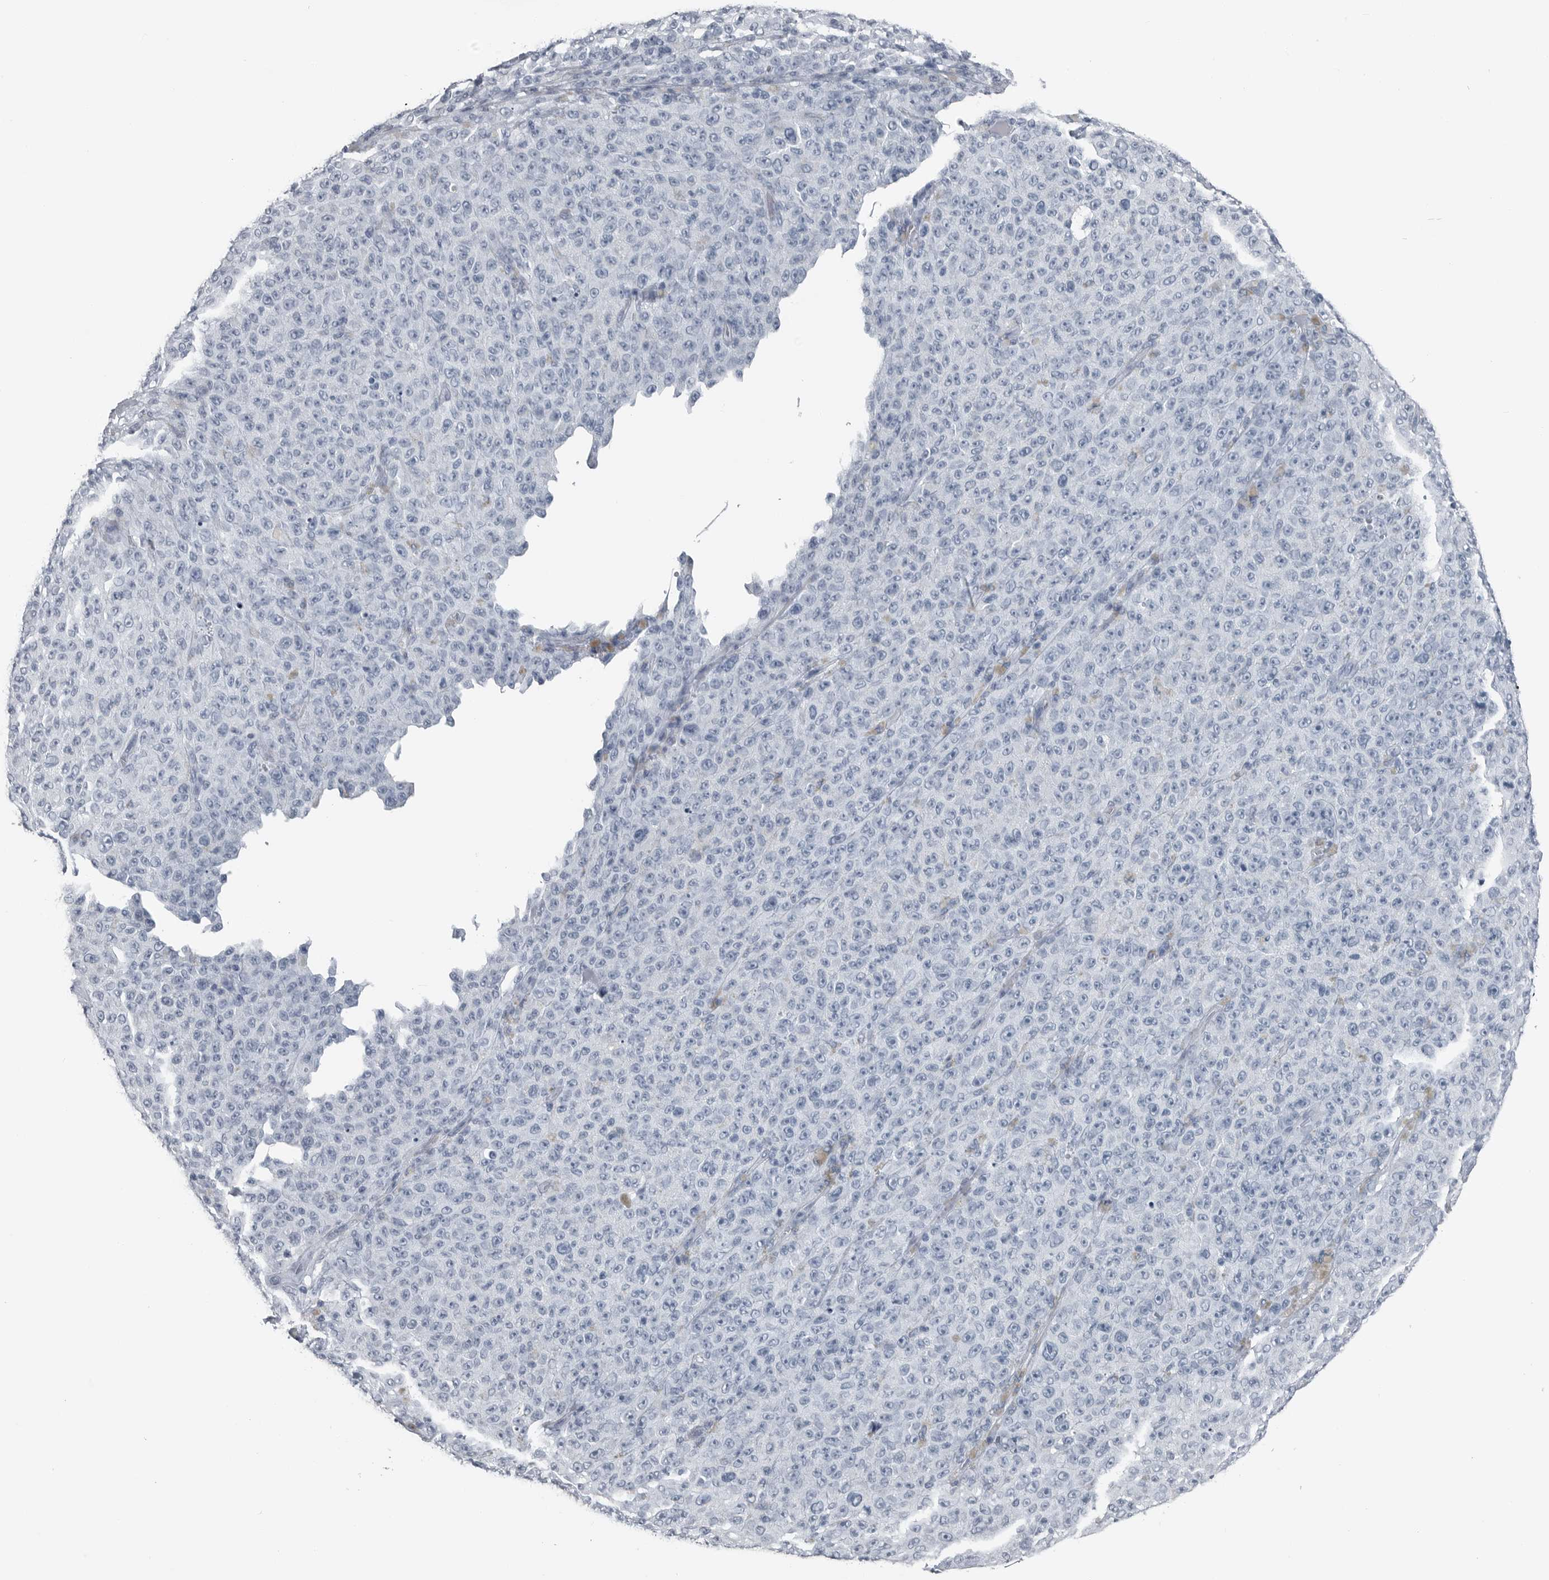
{"staining": {"intensity": "negative", "quantity": "none", "location": "none"}, "tissue": "melanoma", "cell_type": "Tumor cells", "image_type": "cancer", "snomed": [{"axis": "morphology", "description": "Malignant melanoma, NOS"}, {"axis": "topography", "description": "Skin"}], "caption": "DAB (3,3'-diaminobenzidine) immunohistochemical staining of melanoma reveals no significant staining in tumor cells. (DAB immunohistochemistry, high magnification).", "gene": "SPINK1", "patient": {"sex": "female", "age": 82}}